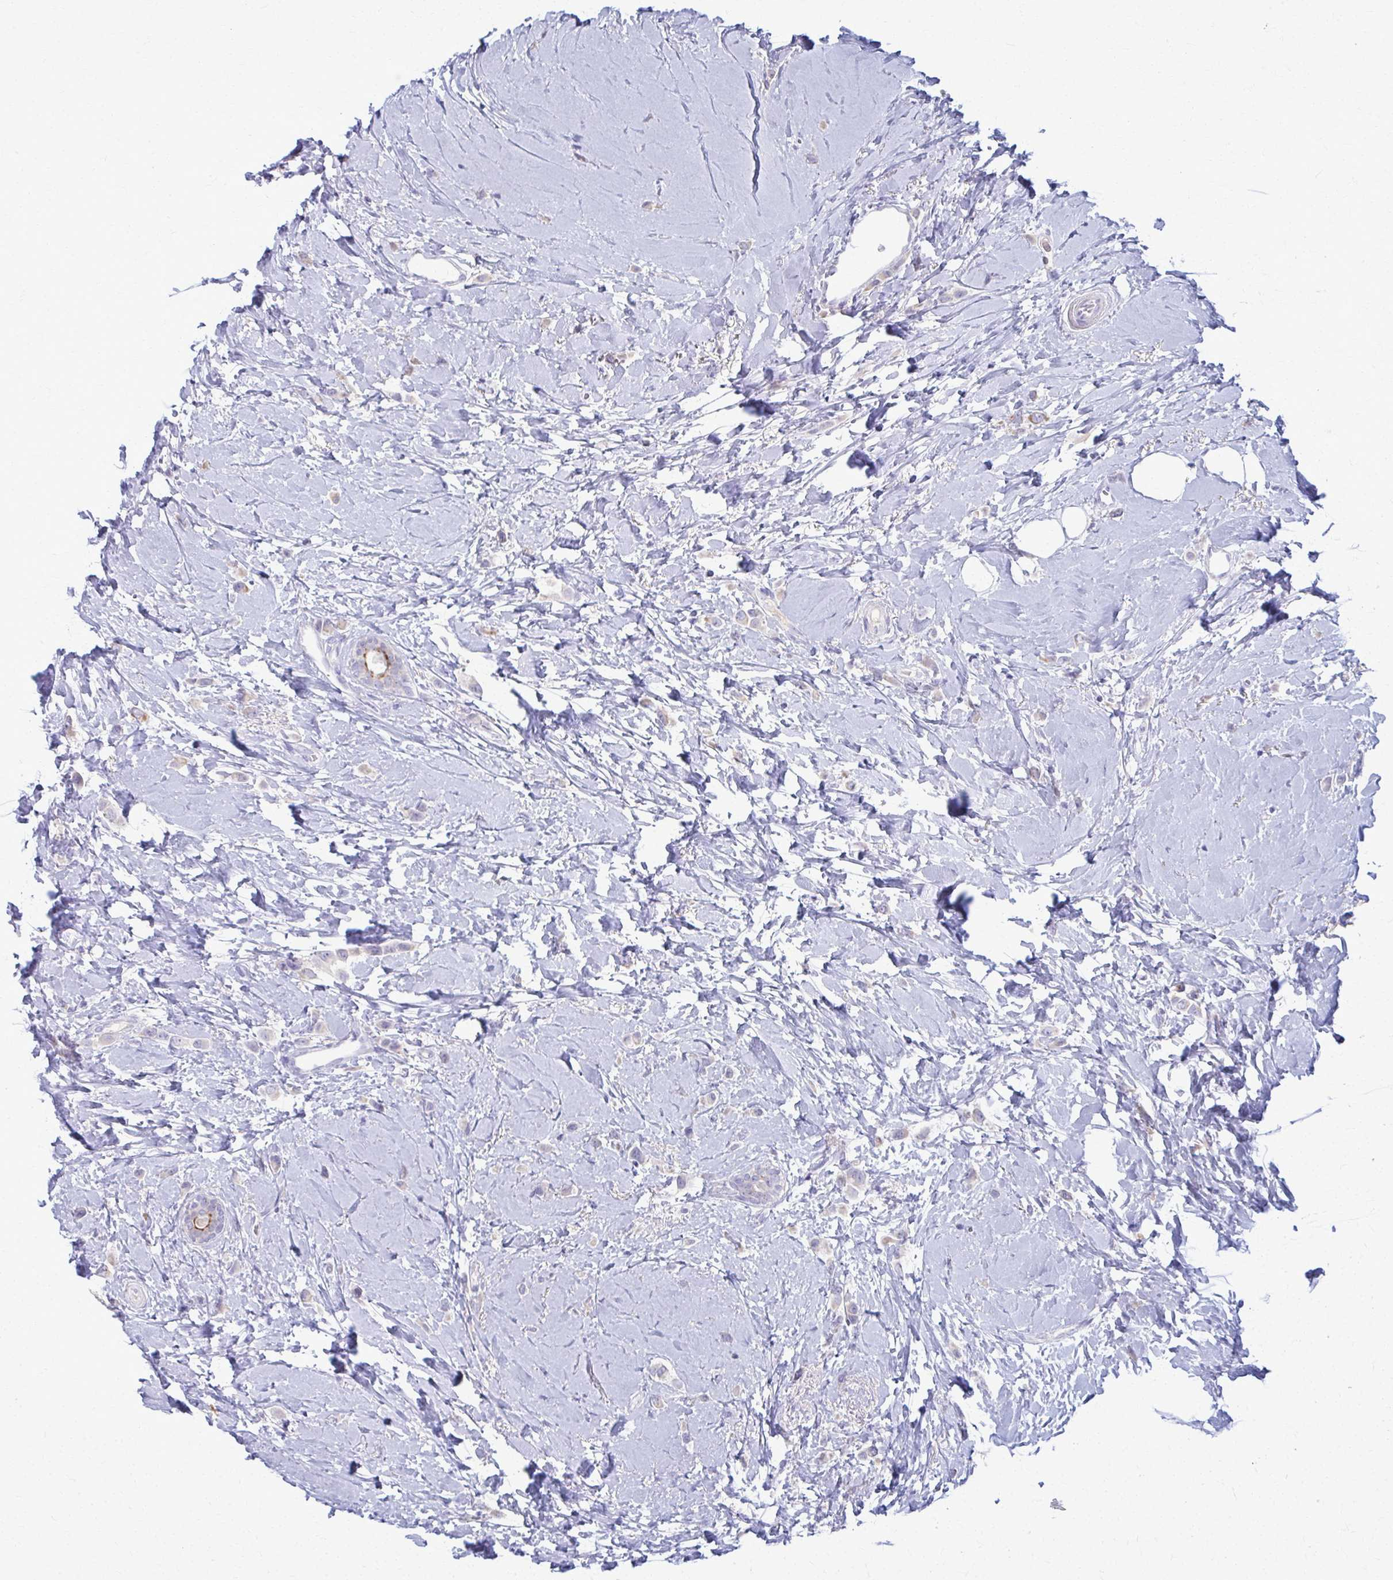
{"staining": {"intensity": "weak", "quantity": "<25%", "location": "cytoplasmic/membranous"}, "tissue": "breast cancer", "cell_type": "Tumor cells", "image_type": "cancer", "snomed": [{"axis": "morphology", "description": "Lobular carcinoma"}, {"axis": "topography", "description": "Breast"}], "caption": "DAB (3,3'-diaminobenzidine) immunohistochemical staining of human lobular carcinoma (breast) reveals no significant expression in tumor cells.", "gene": "OR4M1", "patient": {"sex": "female", "age": 66}}